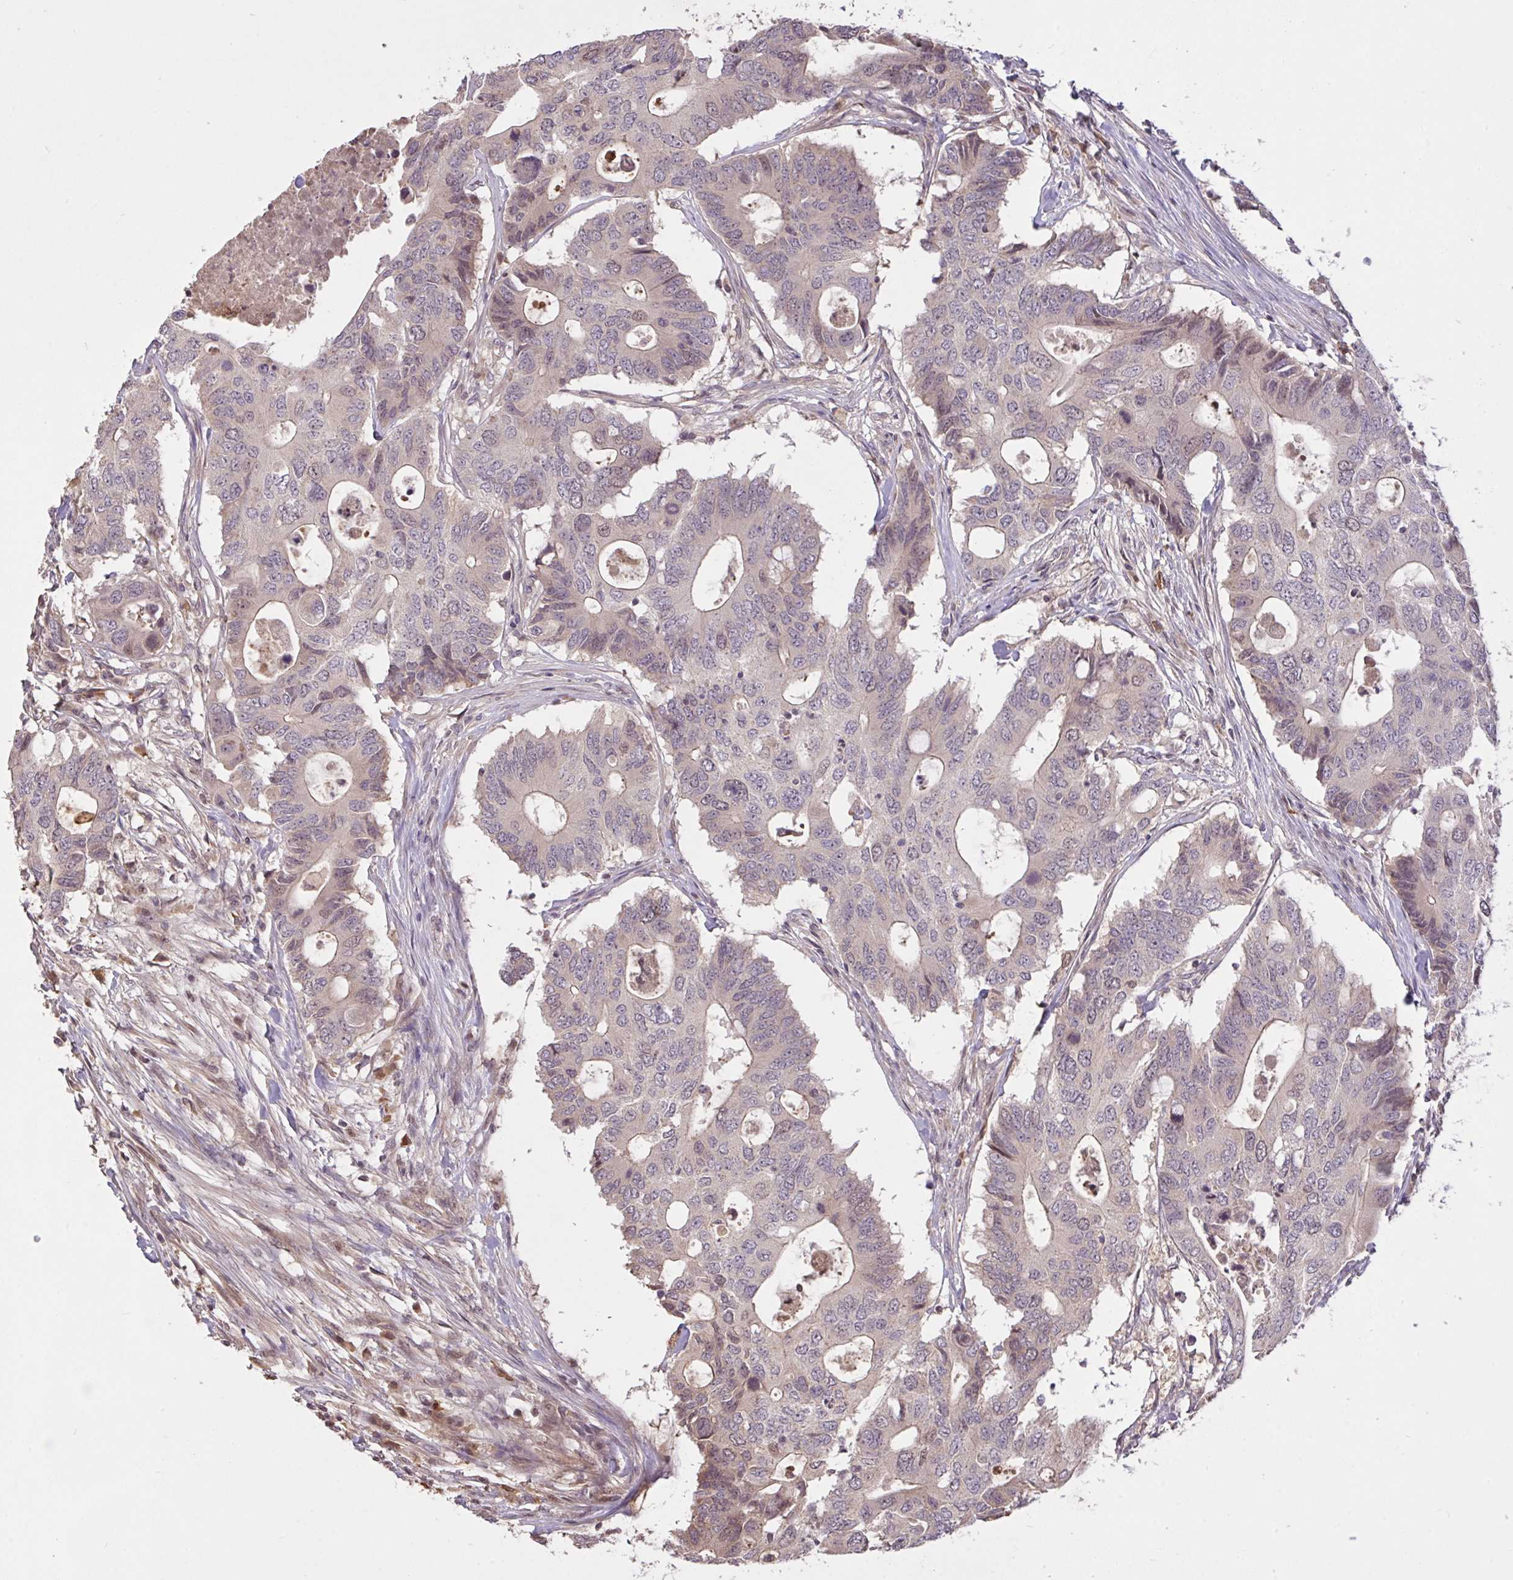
{"staining": {"intensity": "weak", "quantity": "<25%", "location": "cytoplasmic/membranous"}, "tissue": "colorectal cancer", "cell_type": "Tumor cells", "image_type": "cancer", "snomed": [{"axis": "morphology", "description": "Adenocarcinoma, NOS"}, {"axis": "topography", "description": "Colon"}], "caption": "DAB immunohistochemical staining of human colorectal cancer (adenocarcinoma) shows no significant staining in tumor cells.", "gene": "FCER1A", "patient": {"sex": "male", "age": 71}}